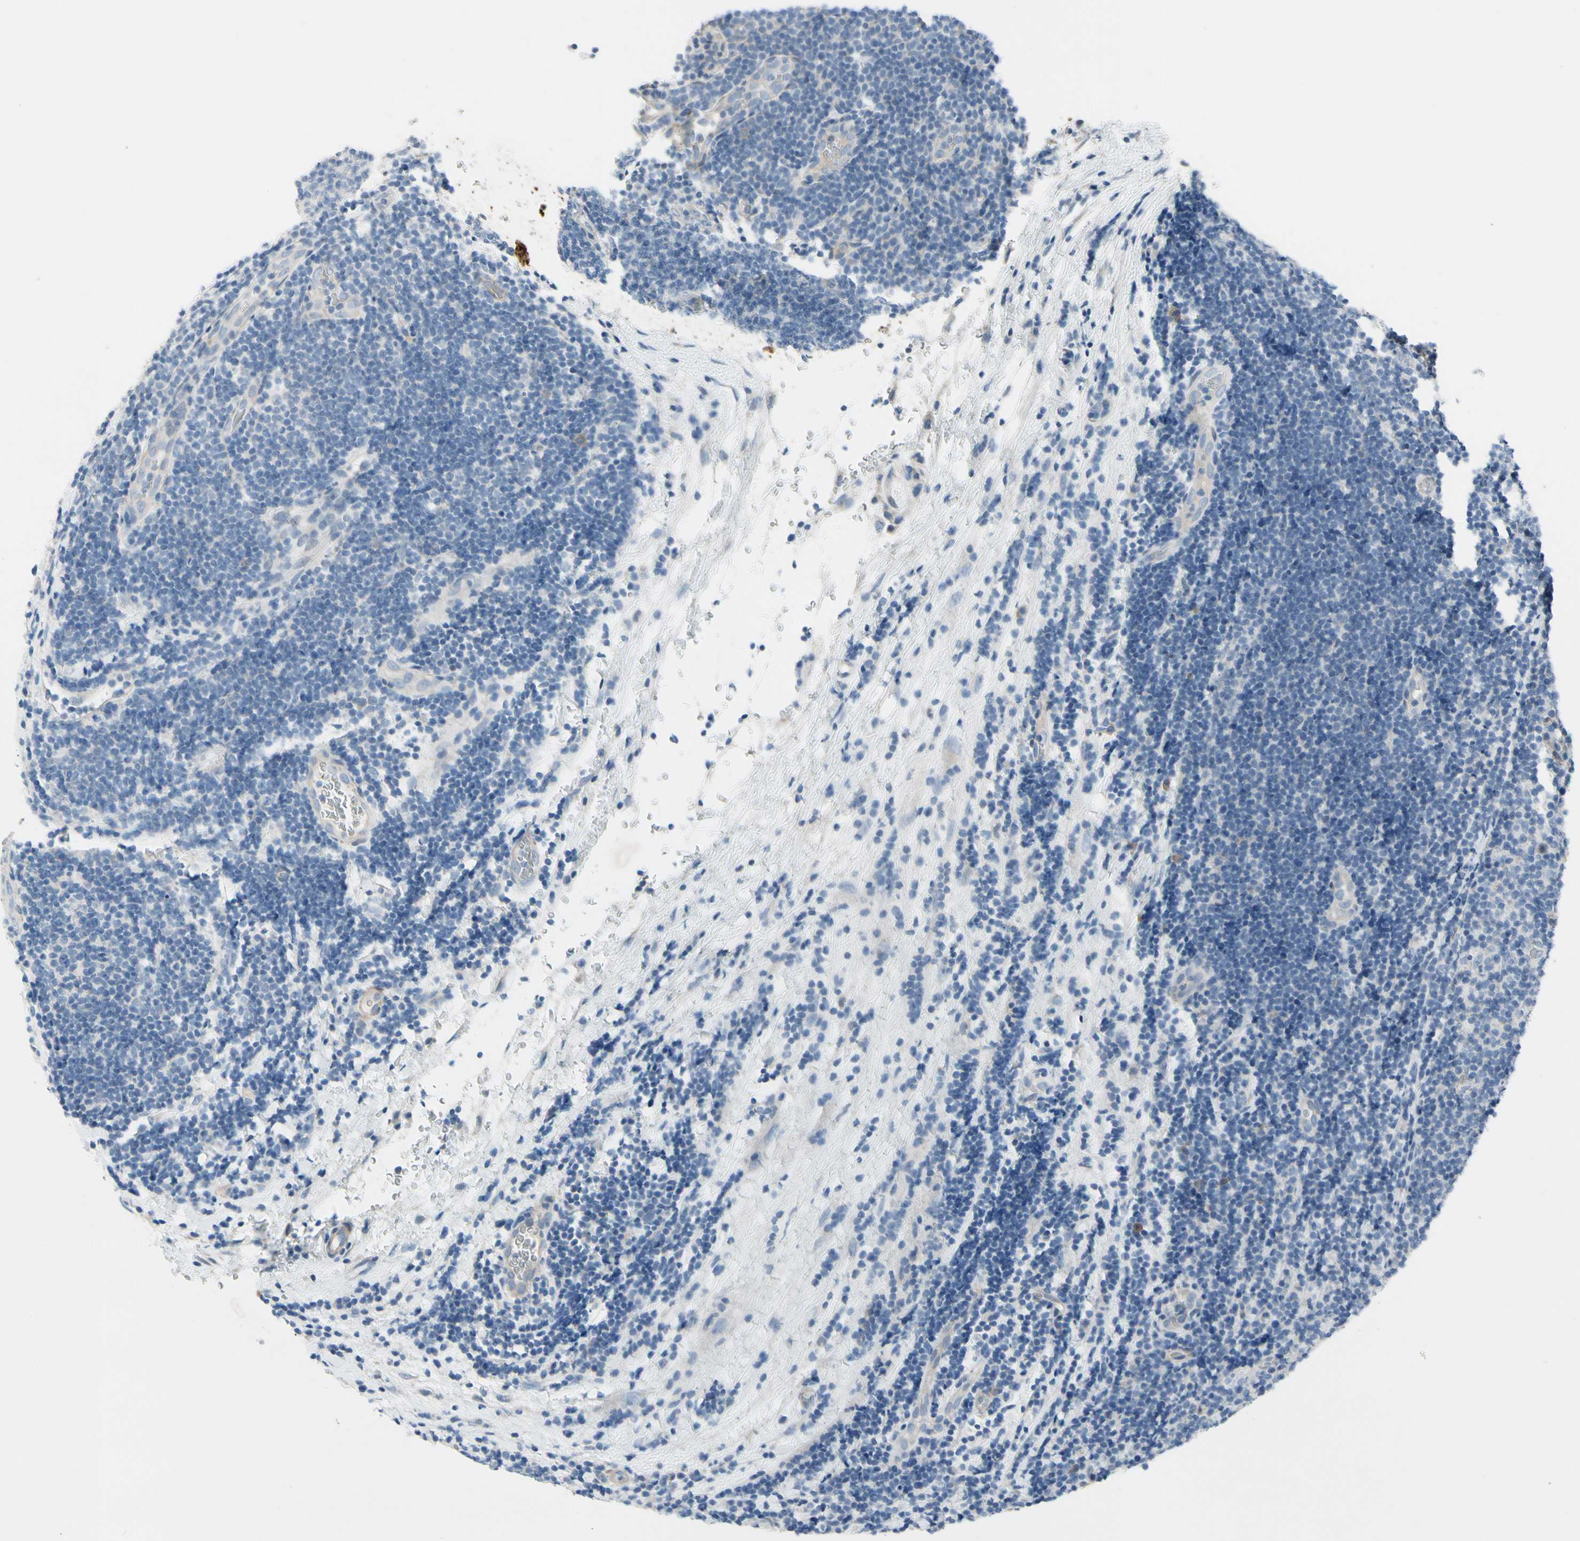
{"staining": {"intensity": "negative", "quantity": "none", "location": "none"}, "tissue": "lymphoma", "cell_type": "Tumor cells", "image_type": "cancer", "snomed": [{"axis": "morphology", "description": "Malignant lymphoma, non-Hodgkin's type, Low grade"}, {"axis": "topography", "description": "Lymph node"}], "caption": "DAB (3,3'-diaminobenzidine) immunohistochemical staining of malignant lymphoma, non-Hodgkin's type (low-grade) demonstrates no significant positivity in tumor cells.", "gene": "MAP2", "patient": {"sex": "male", "age": 83}}